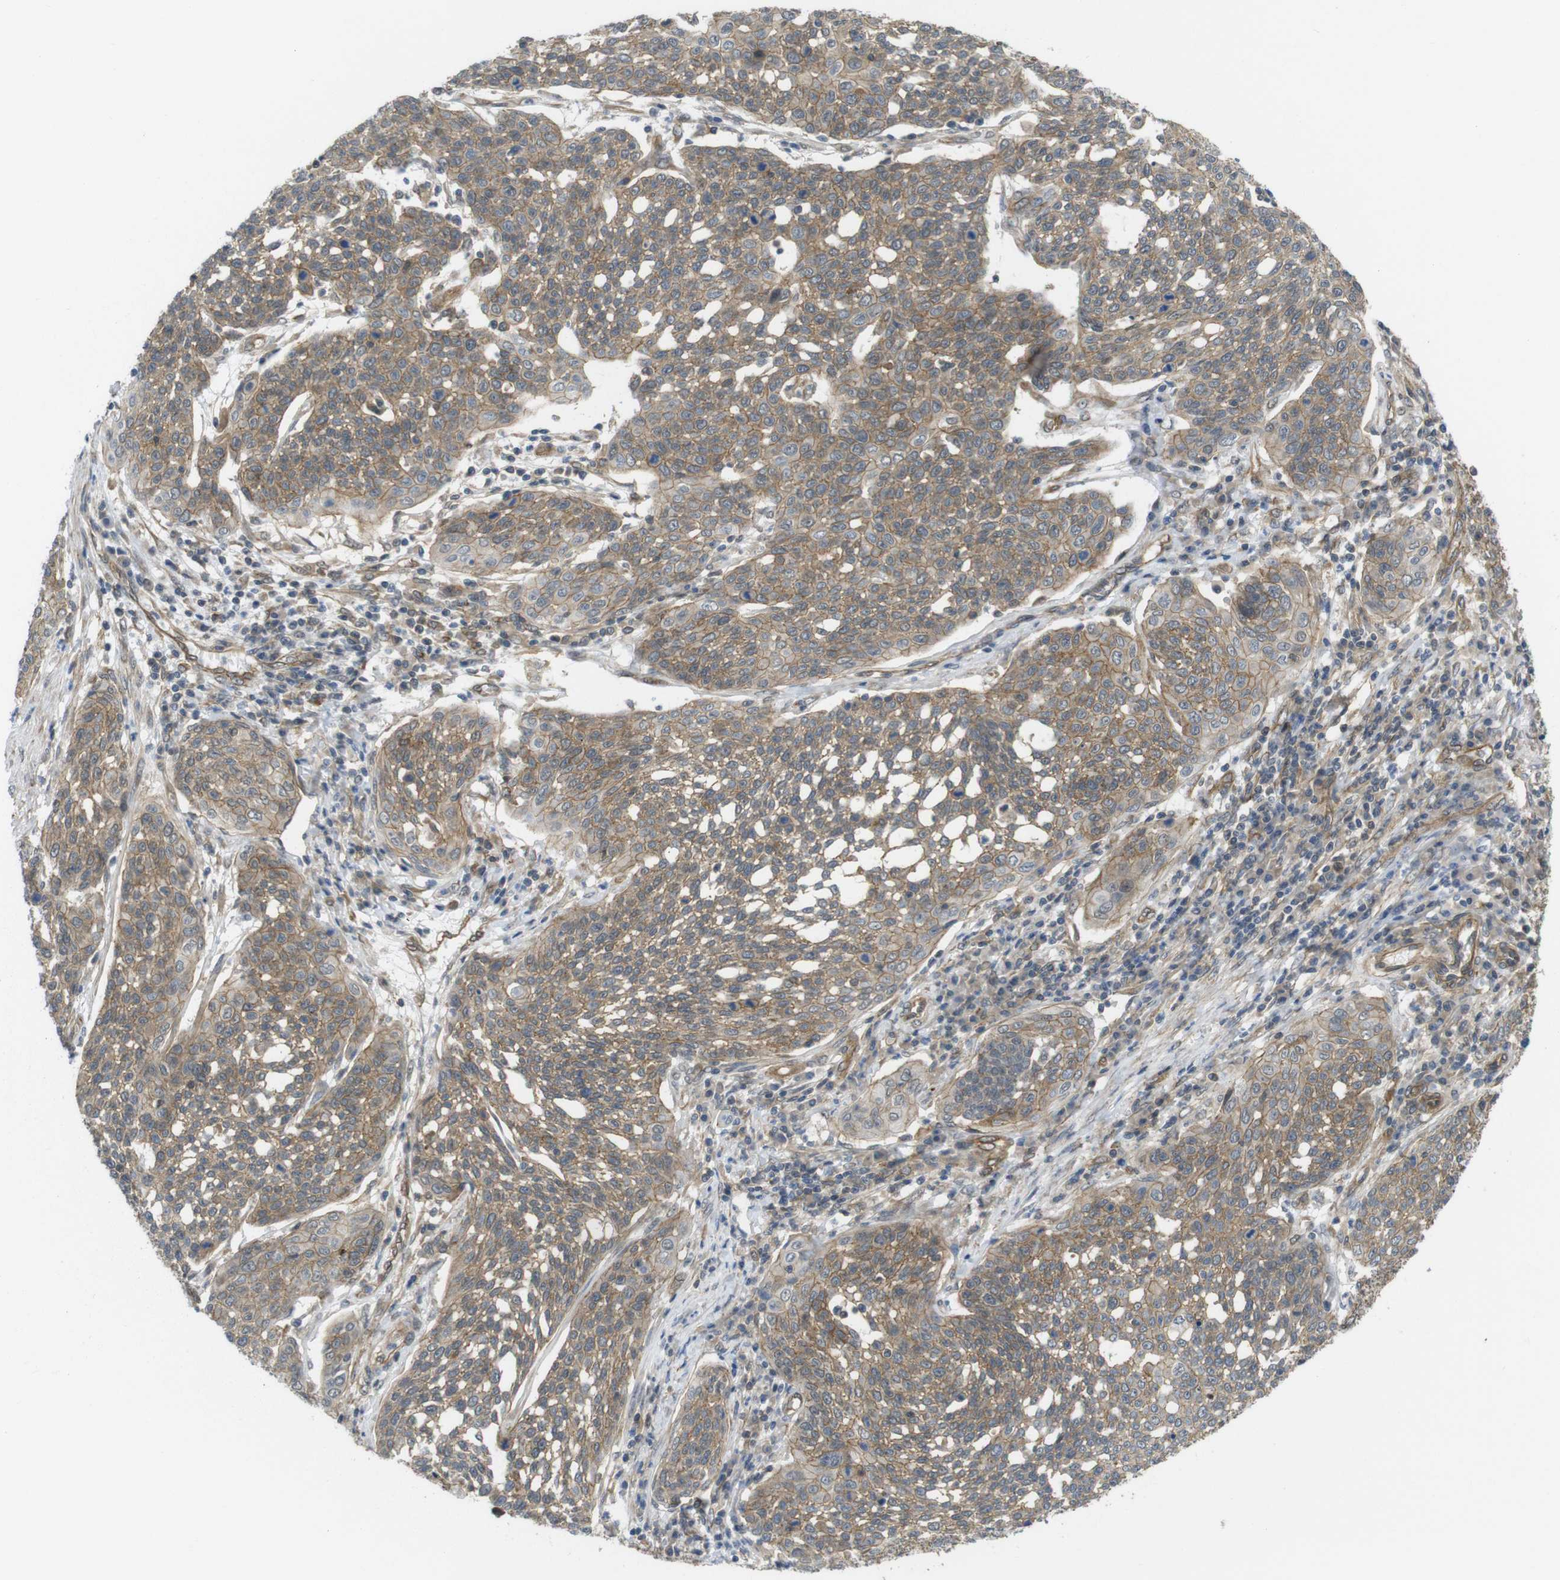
{"staining": {"intensity": "moderate", "quantity": ">75%", "location": "cytoplasmic/membranous"}, "tissue": "cervical cancer", "cell_type": "Tumor cells", "image_type": "cancer", "snomed": [{"axis": "morphology", "description": "Squamous cell carcinoma, NOS"}, {"axis": "topography", "description": "Cervix"}], "caption": "A brown stain highlights moderate cytoplasmic/membranous positivity of a protein in human cervical cancer tumor cells.", "gene": "ZDHHC5", "patient": {"sex": "female", "age": 34}}